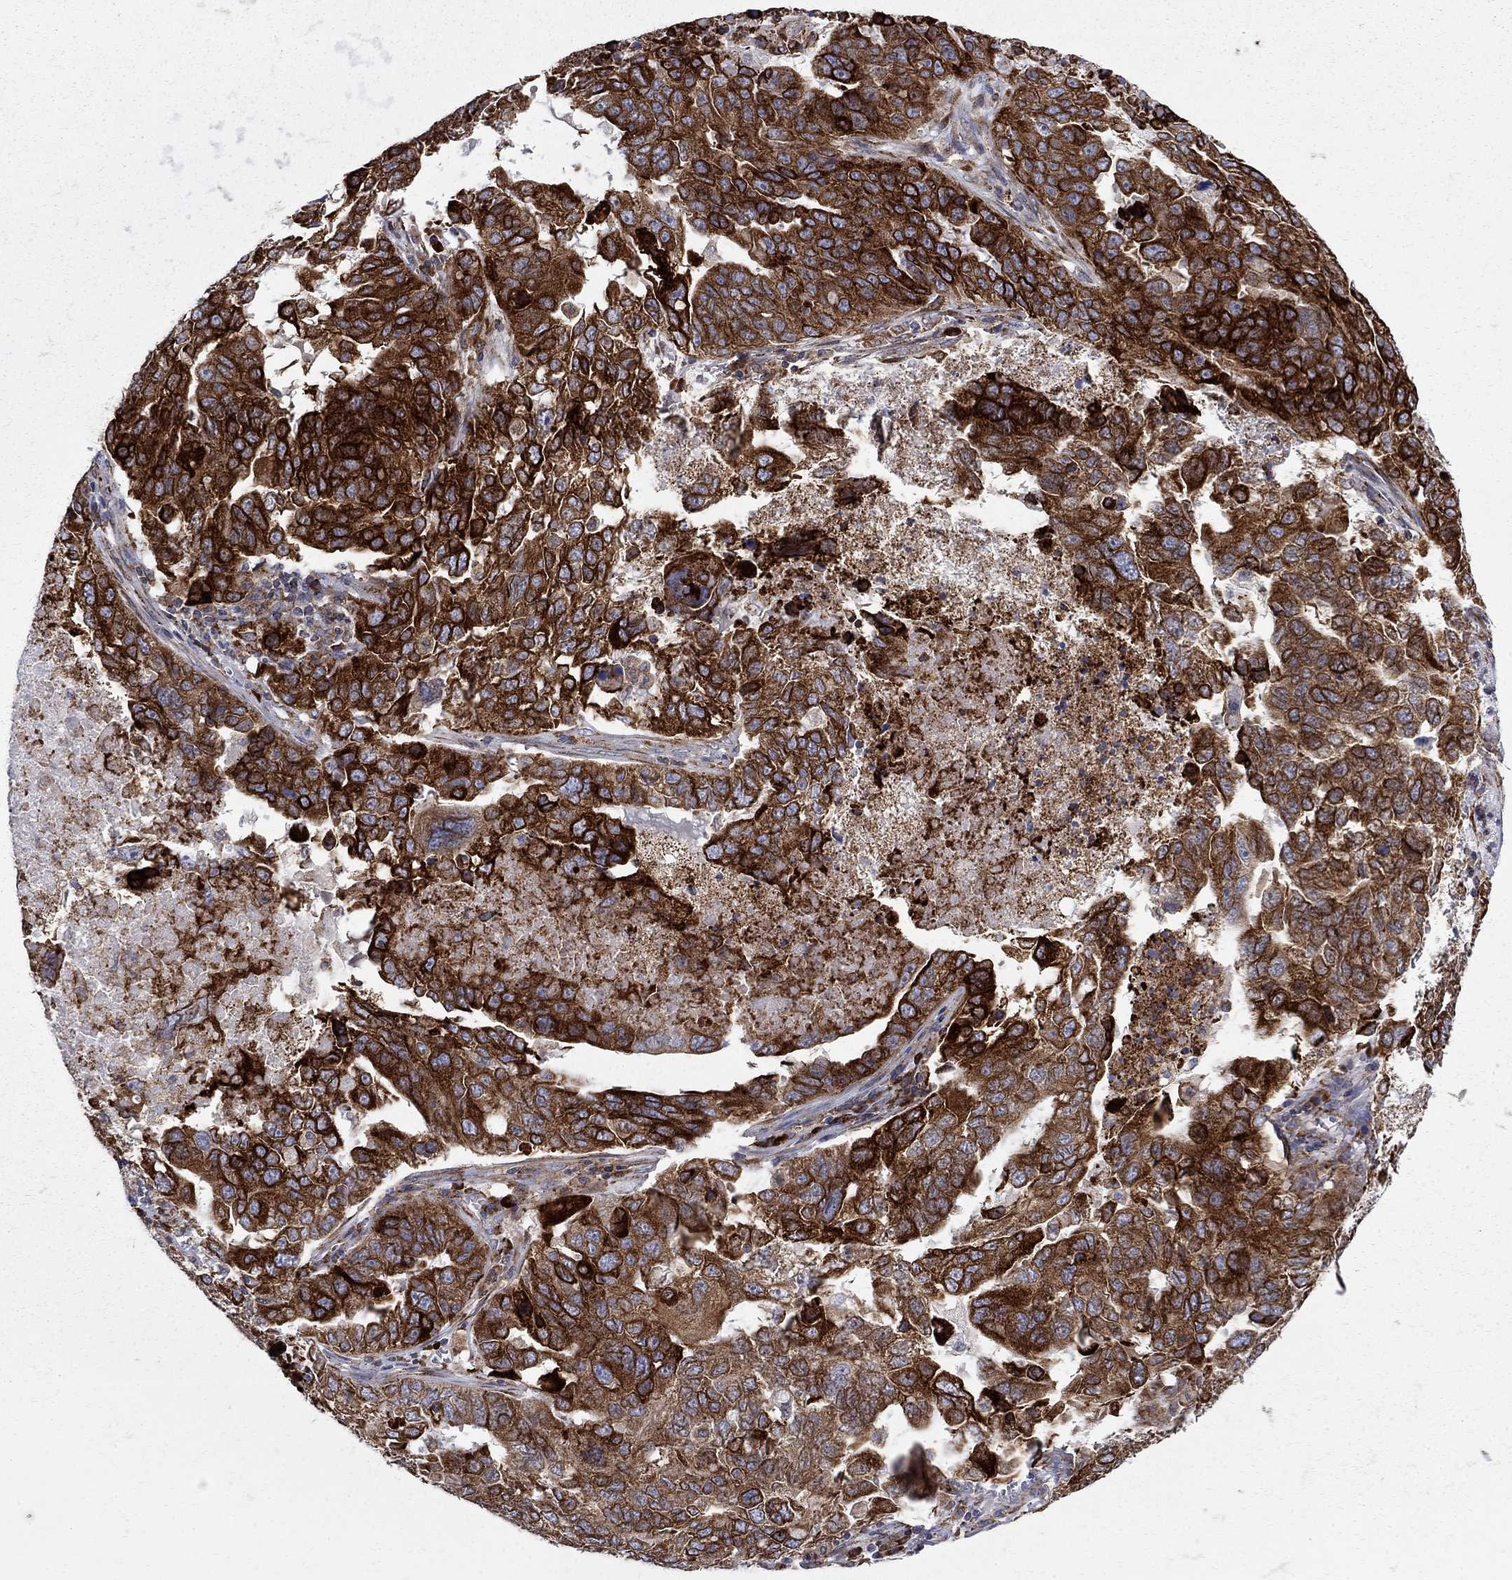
{"staining": {"intensity": "strong", "quantity": "25%-75%", "location": "cytoplasmic/membranous"}, "tissue": "ovarian cancer", "cell_type": "Tumor cells", "image_type": "cancer", "snomed": [{"axis": "morphology", "description": "Carcinoma, endometroid"}, {"axis": "topography", "description": "Soft tissue"}, {"axis": "topography", "description": "Ovary"}], "caption": "Immunohistochemistry (IHC) staining of ovarian endometroid carcinoma, which exhibits high levels of strong cytoplasmic/membranous expression in approximately 25%-75% of tumor cells indicating strong cytoplasmic/membranous protein expression. The staining was performed using DAB (brown) for protein detection and nuclei were counterstained in hematoxylin (blue).", "gene": "CAB39L", "patient": {"sex": "female", "age": 52}}